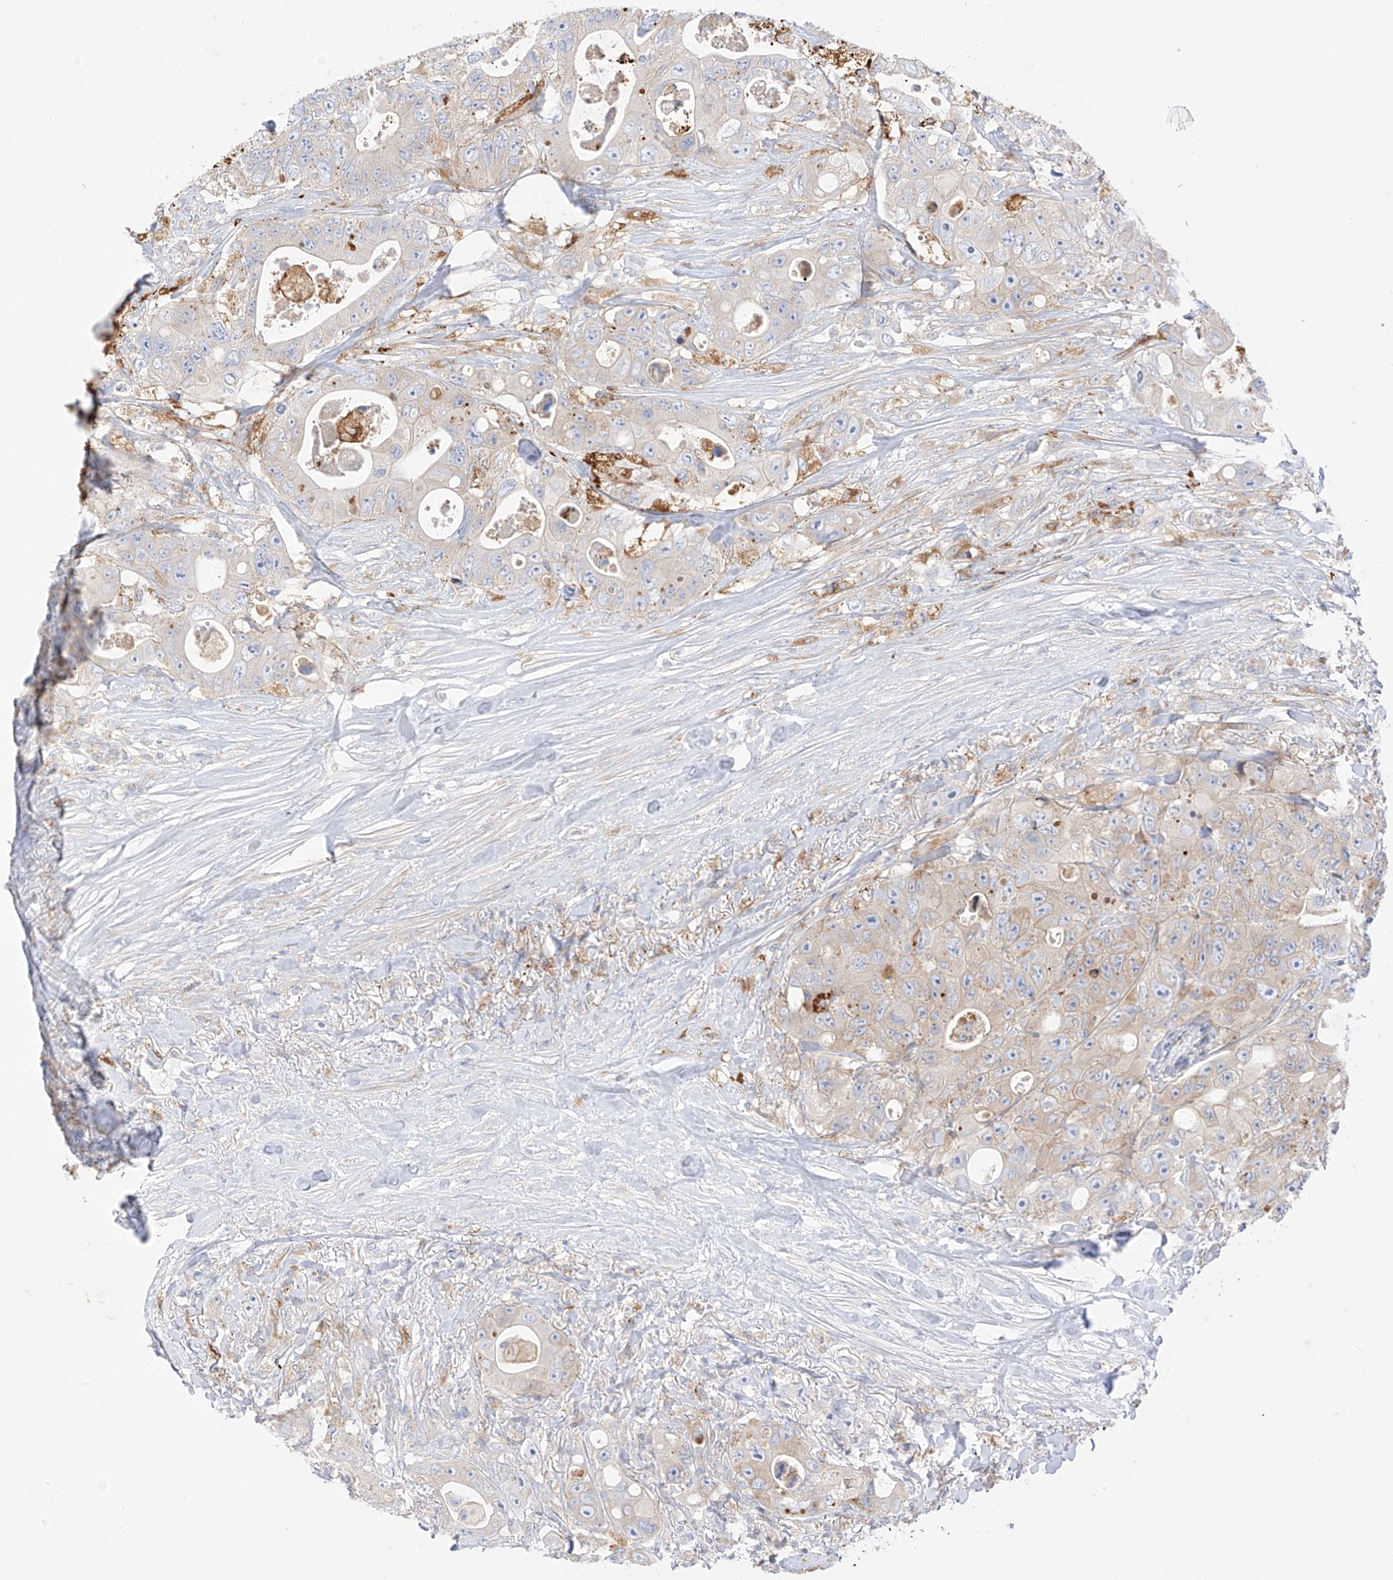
{"staining": {"intensity": "weak", "quantity": "<25%", "location": "cytoplasmic/membranous"}, "tissue": "colorectal cancer", "cell_type": "Tumor cells", "image_type": "cancer", "snomed": [{"axis": "morphology", "description": "Adenocarcinoma, NOS"}, {"axis": "topography", "description": "Colon"}], "caption": "Immunohistochemistry micrograph of neoplastic tissue: colorectal adenocarcinoma stained with DAB demonstrates no significant protein expression in tumor cells. The staining is performed using DAB brown chromogen with nuclei counter-stained in using hematoxylin.", "gene": "PCYOX1", "patient": {"sex": "female", "age": 46}}